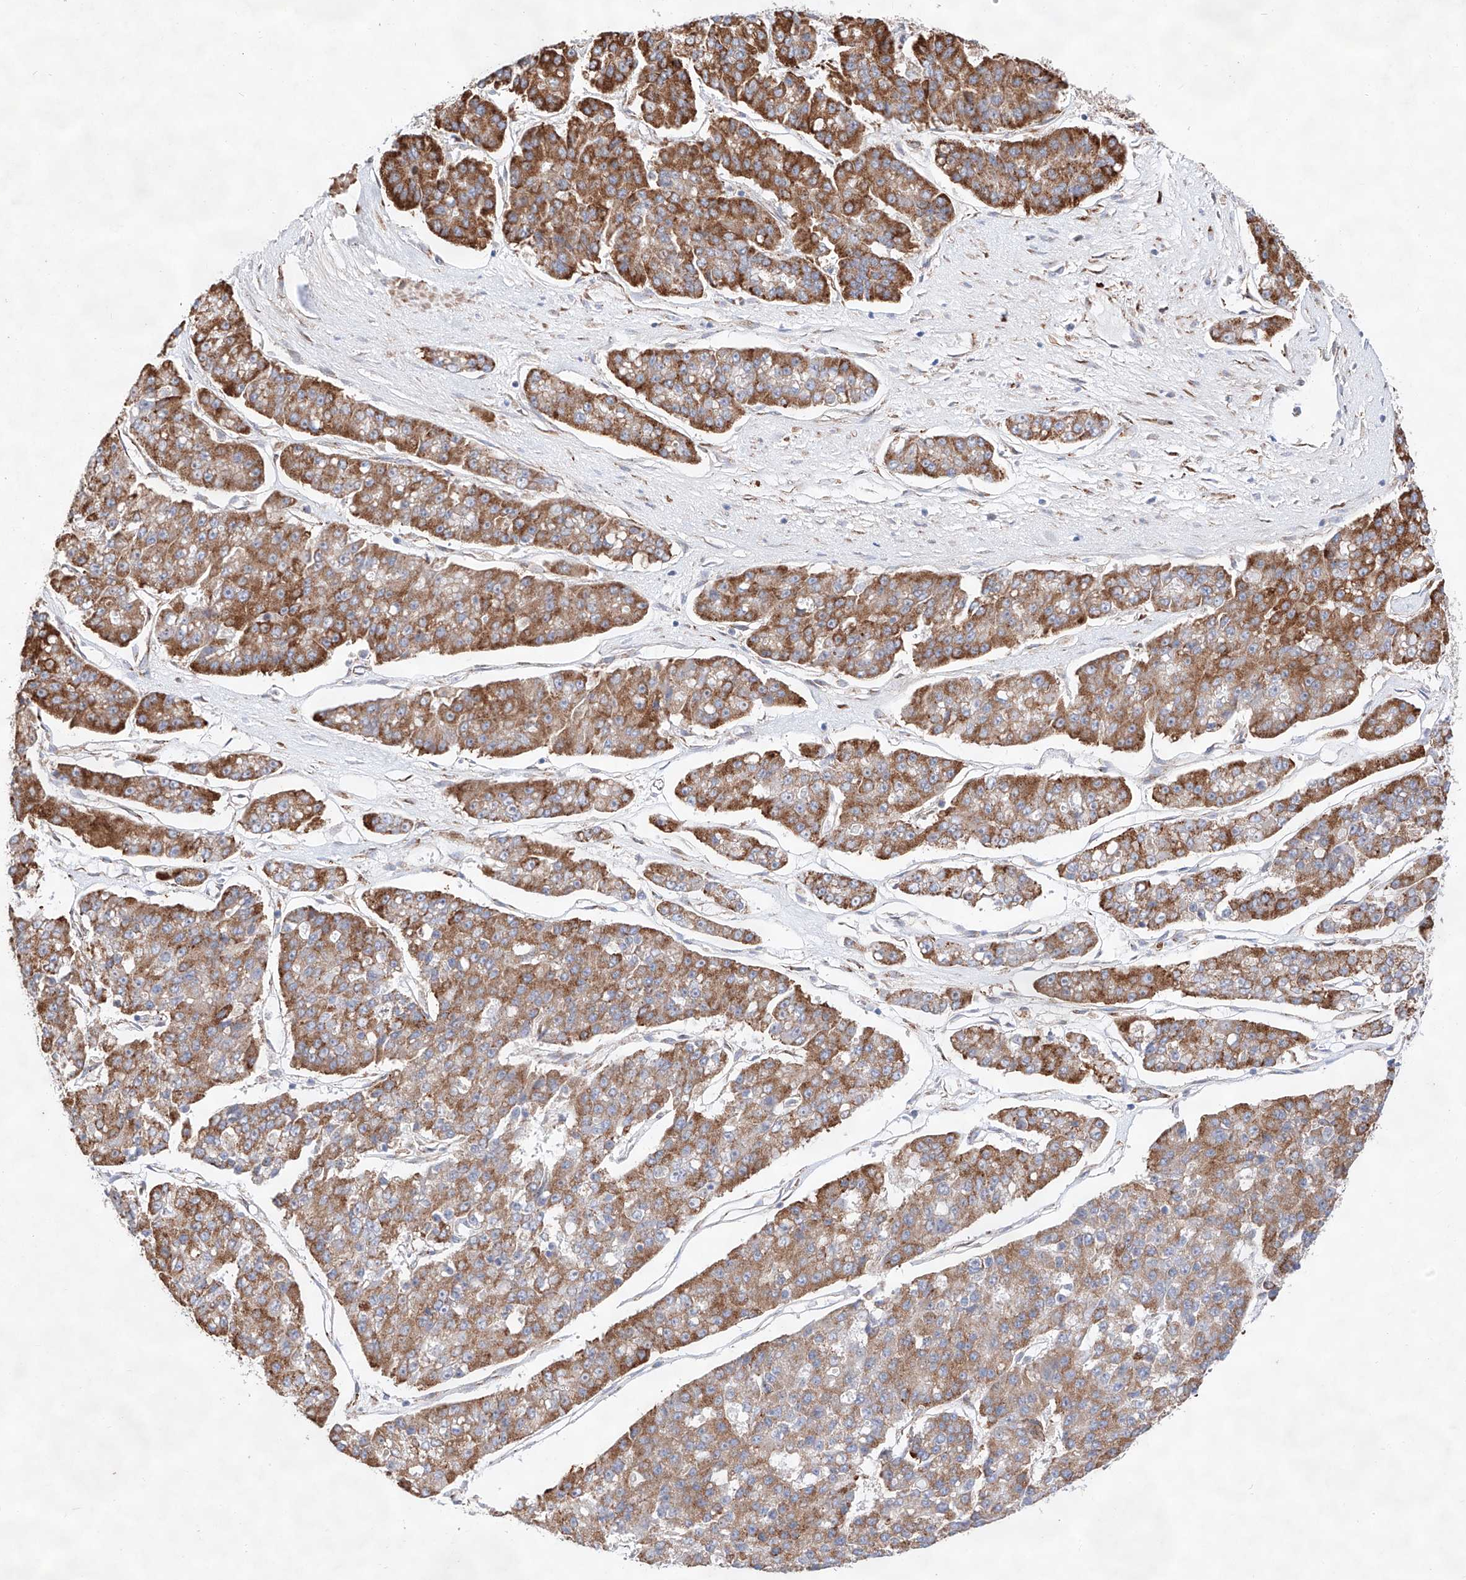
{"staining": {"intensity": "moderate", "quantity": ">75%", "location": "cytoplasmic/membranous"}, "tissue": "pancreatic cancer", "cell_type": "Tumor cells", "image_type": "cancer", "snomed": [{"axis": "morphology", "description": "Adenocarcinoma, NOS"}, {"axis": "topography", "description": "Pancreas"}], "caption": "Immunohistochemistry staining of pancreatic adenocarcinoma, which exhibits medium levels of moderate cytoplasmic/membranous expression in approximately >75% of tumor cells indicating moderate cytoplasmic/membranous protein positivity. The staining was performed using DAB (3,3'-diaminobenzidine) (brown) for protein detection and nuclei were counterstained in hematoxylin (blue).", "gene": "ATP9B", "patient": {"sex": "male", "age": 50}}